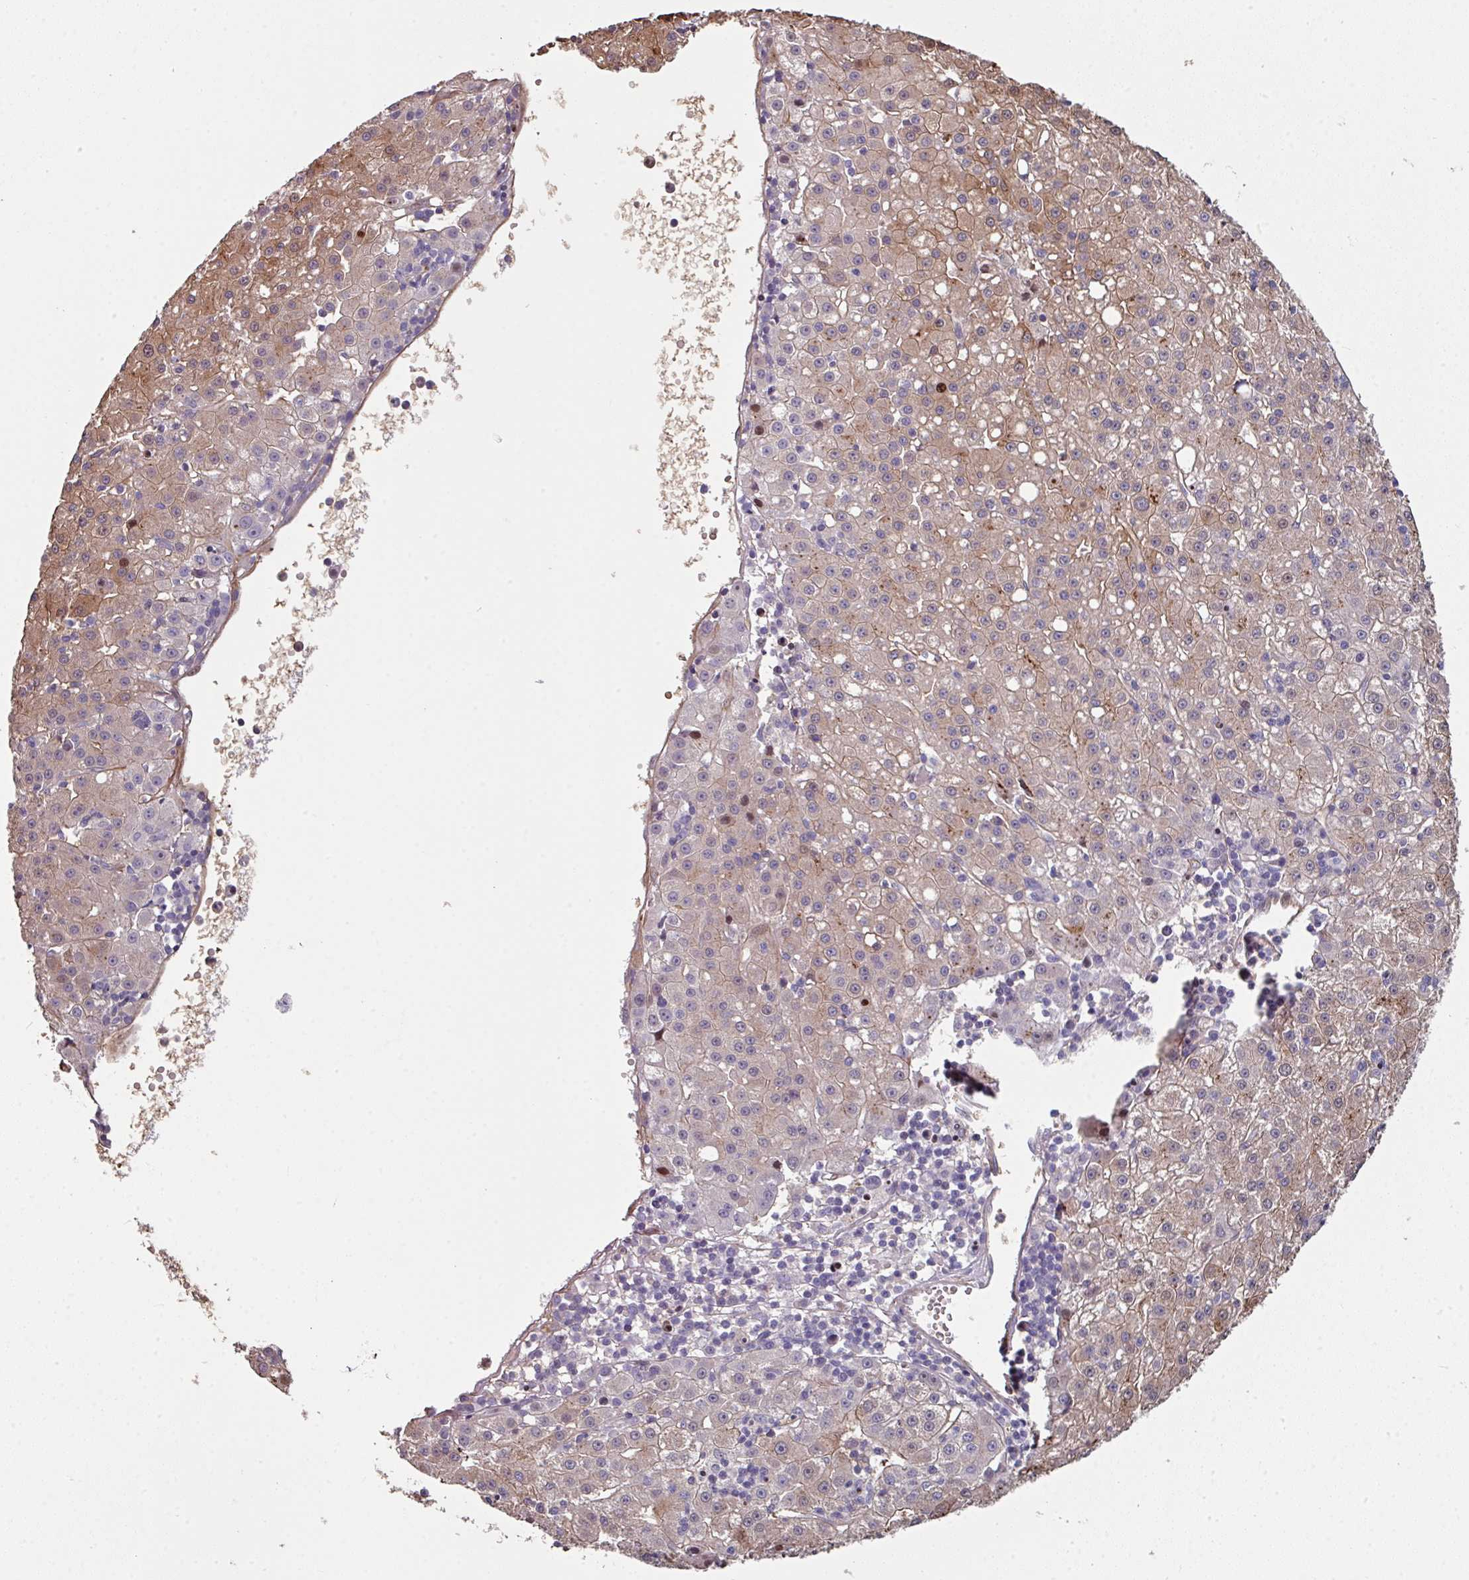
{"staining": {"intensity": "weak", "quantity": "25%-75%", "location": "cytoplasmic/membranous"}, "tissue": "liver cancer", "cell_type": "Tumor cells", "image_type": "cancer", "snomed": [{"axis": "morphology", "description": "Carcinoma, Hepatocellular, NOS"}, {"axis": "topography", "description": "Liver"}], "caption": "Protein analysis of hepatocellular carcinoma (liver) tissue exhibits weak cytoplasmic/membranous expression in about 25%-75% of tumor cells.", "gene": "ANO9", "patient": {"sex": "male", "age": 76}}